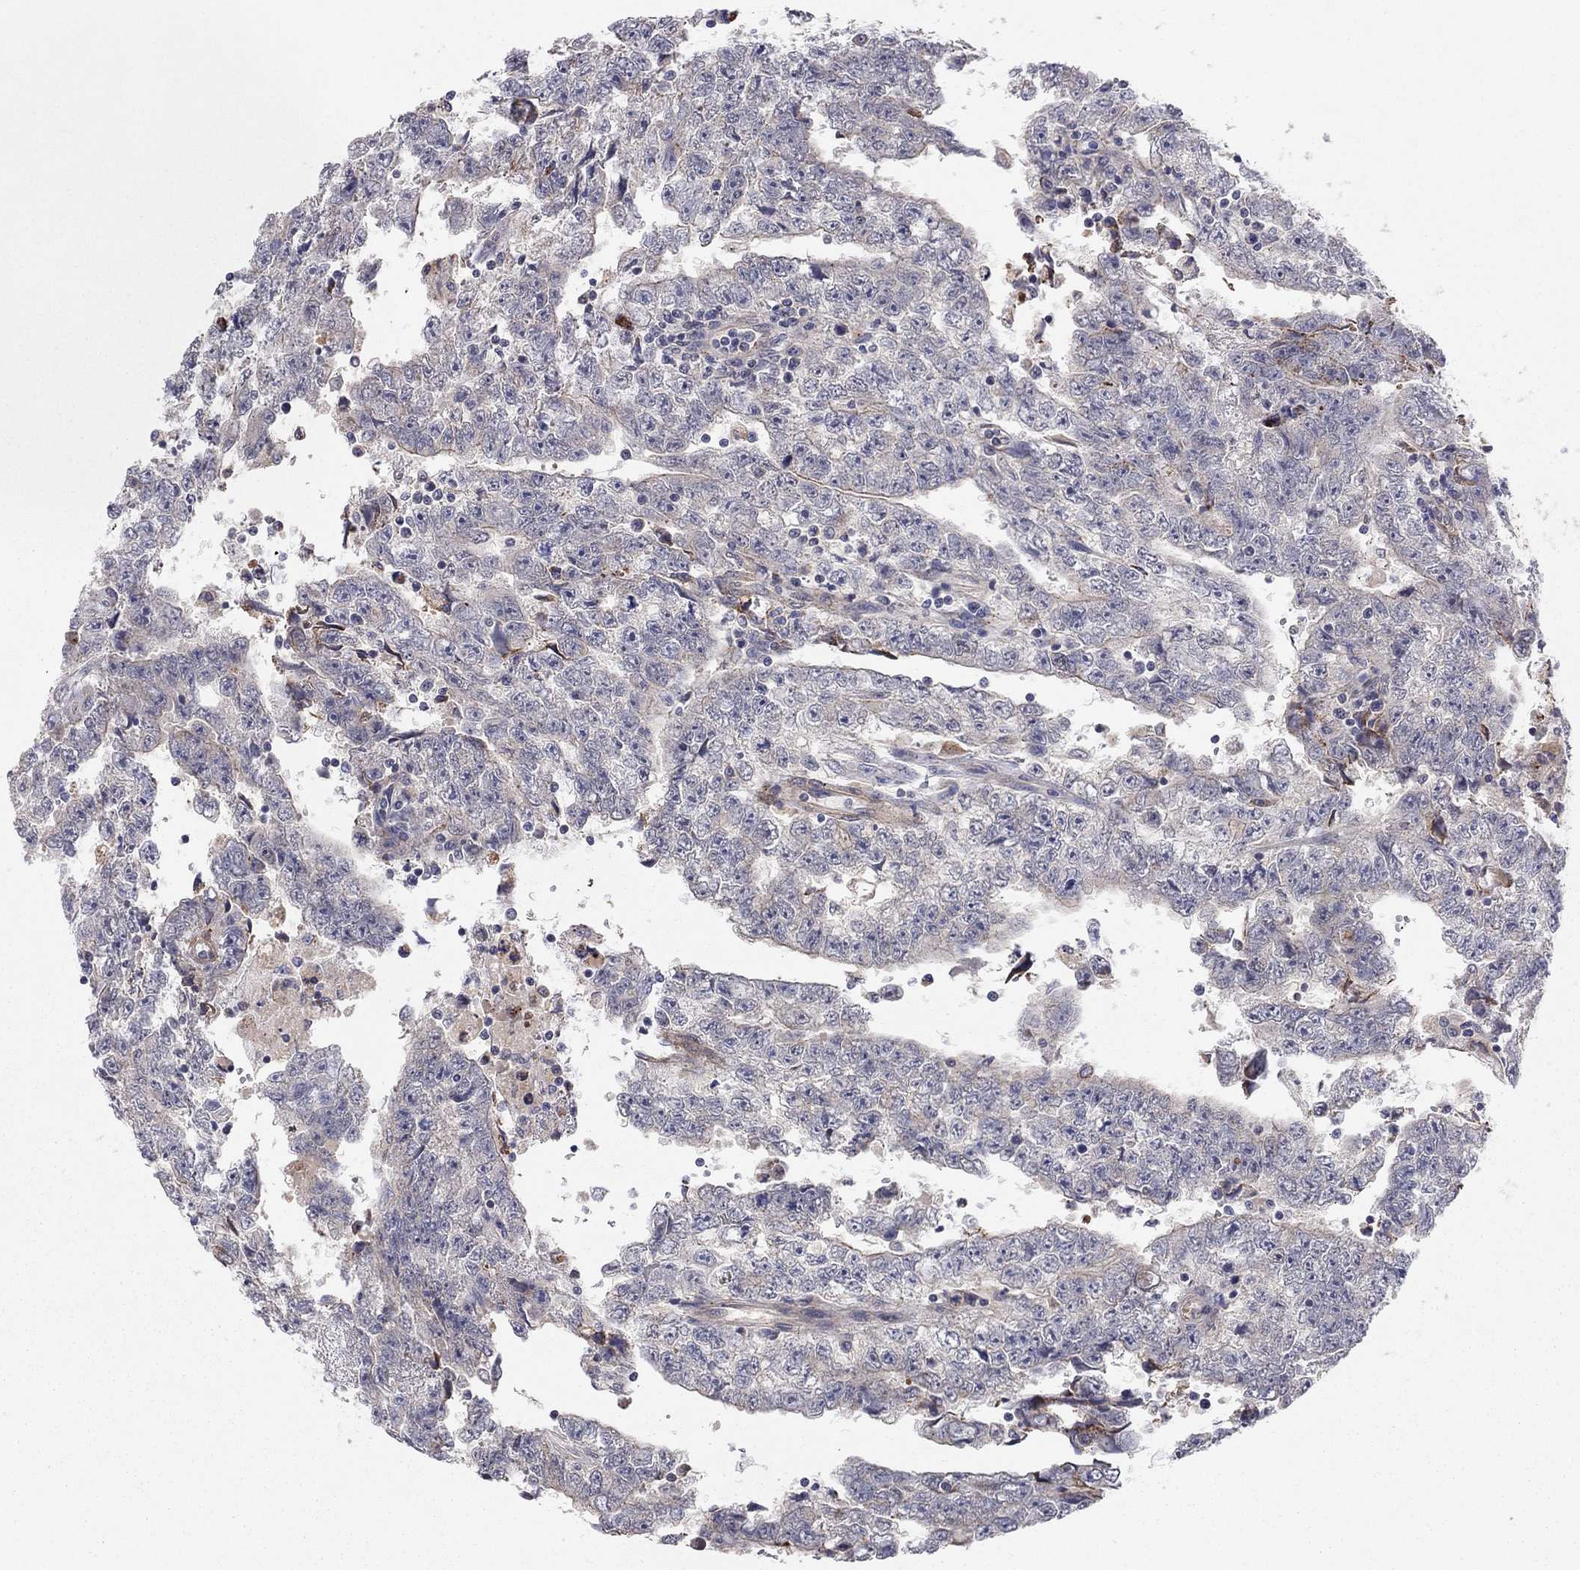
{"staining": {"intensity": "moderate", "quantity": "25%-75%", "location": "cytoplasmic/membranous"}, "tissue": "testis cancer", "cell_type": "Tumor cells", "image_type": "cancer", "snomed": [{"axis": "morphology", "description": "Carcinoma, Embryonal, NOS"}, {"axis": "topography", "description": "Testis"}], "caption": "Immunohistochemistry image of testis cancer (embryonal carcinoma) stained for a protein (brown), which demonstrates medium levels of moderate cytoplasmic/membranous staining in approximately 25%-75% of tumor cells.", "gene": "CRACDL", "patient": {"sex": "male", "age": 25}}